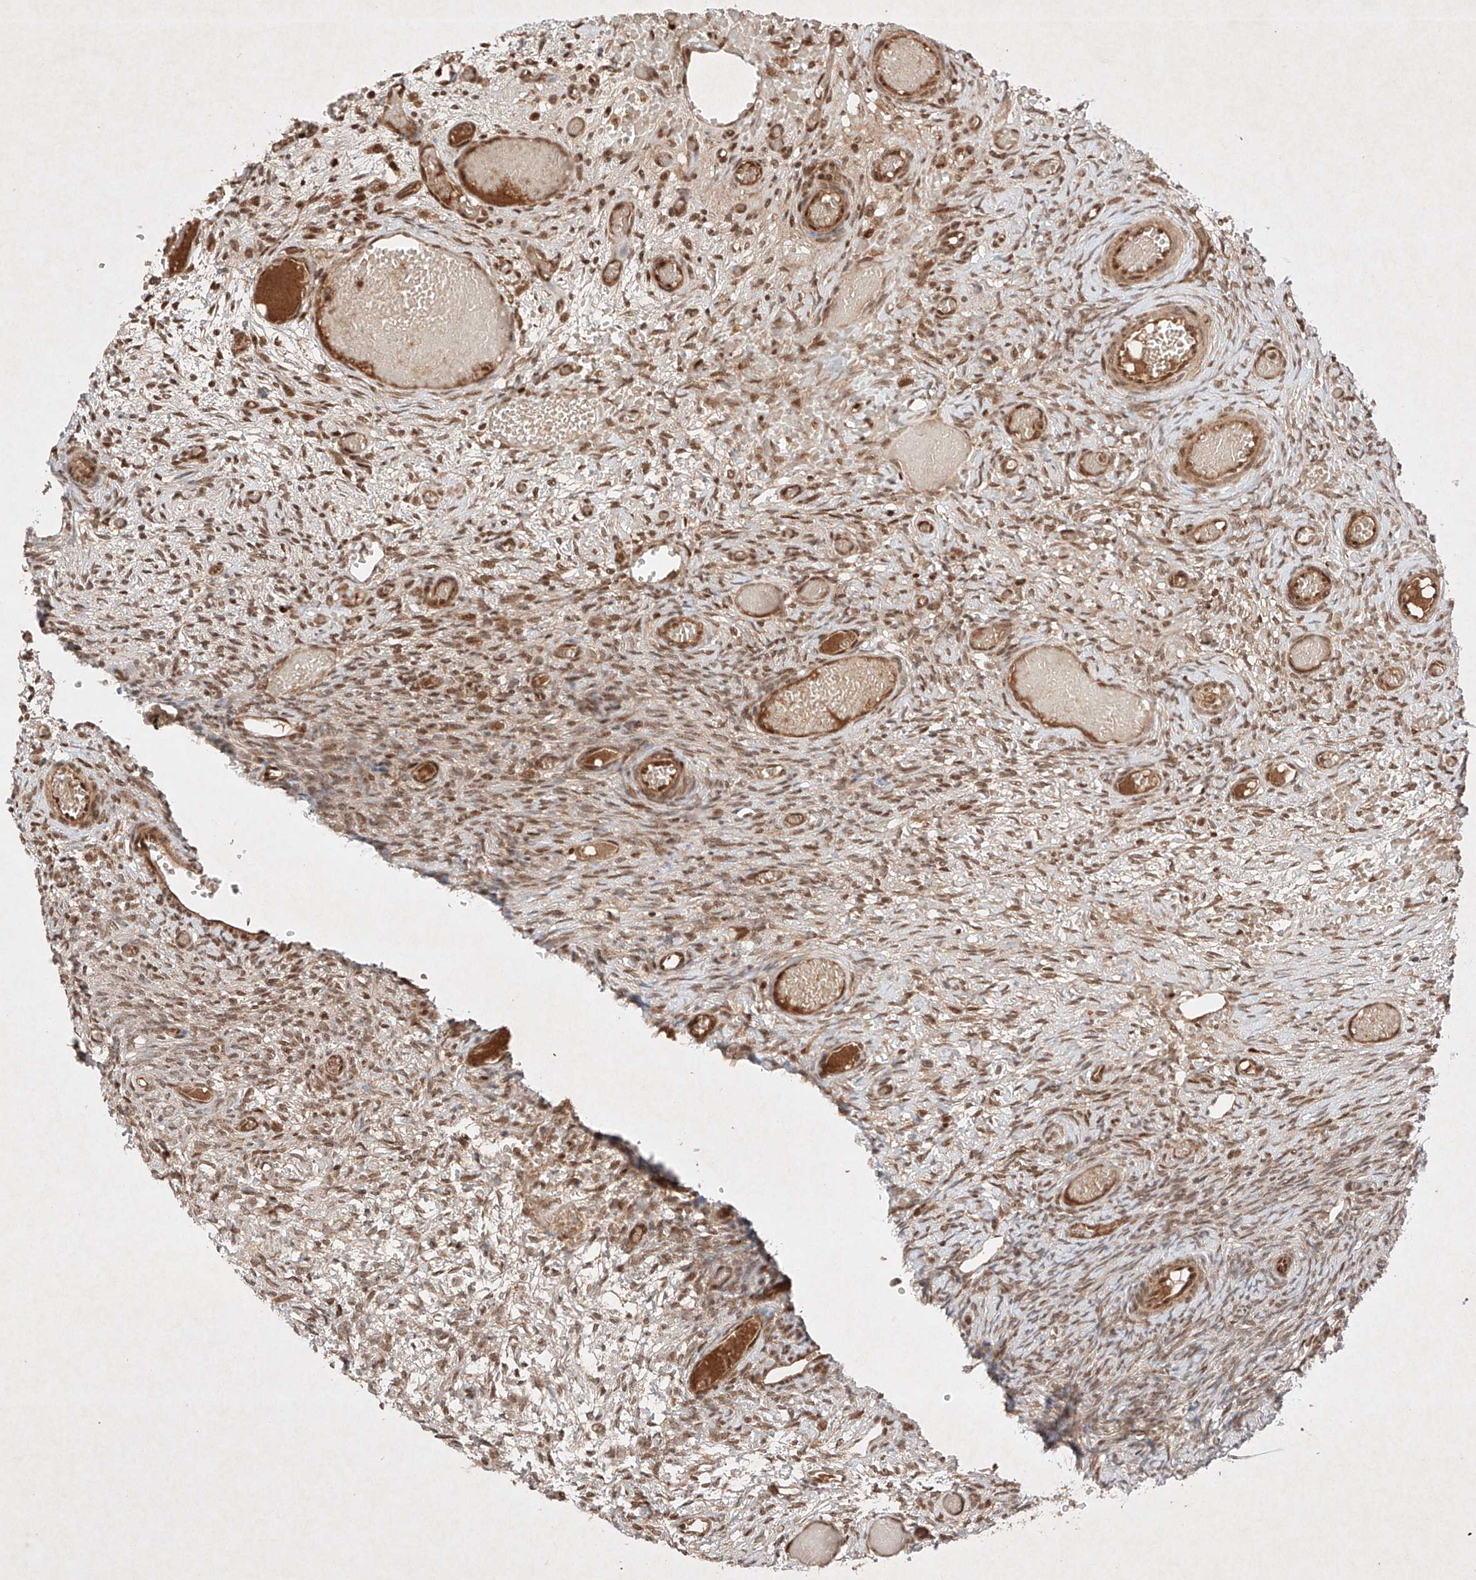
{"staining": {"intensity": "moderate", "quantity": "25%-75%", "location": "cytoplasmic/membranous,nuclear"}, "tissue": "ovary", "cell_type": "Ovarian stroma cells", "image_type": "normal", "snomed": [{"axis": "morphology", "description": "Adenocarcinoma, NOS"}, {"axis": "topography", "description": "Endometrium"}], "caption": "DAB (3,3'-diaminobenzidine) immunohistochemical staining of unremarkable human ovary exhibits moderate cytoplasmic/membranous,nuclear protein expression in about 25%-75% of ovarian stroma cells. (Stains: DAB in brown, nuclei in blue, Microscopy: brightfield microscopy at high magnification).", "gene": "RNF31", "patient": {"sex": "female", "age": 32}}